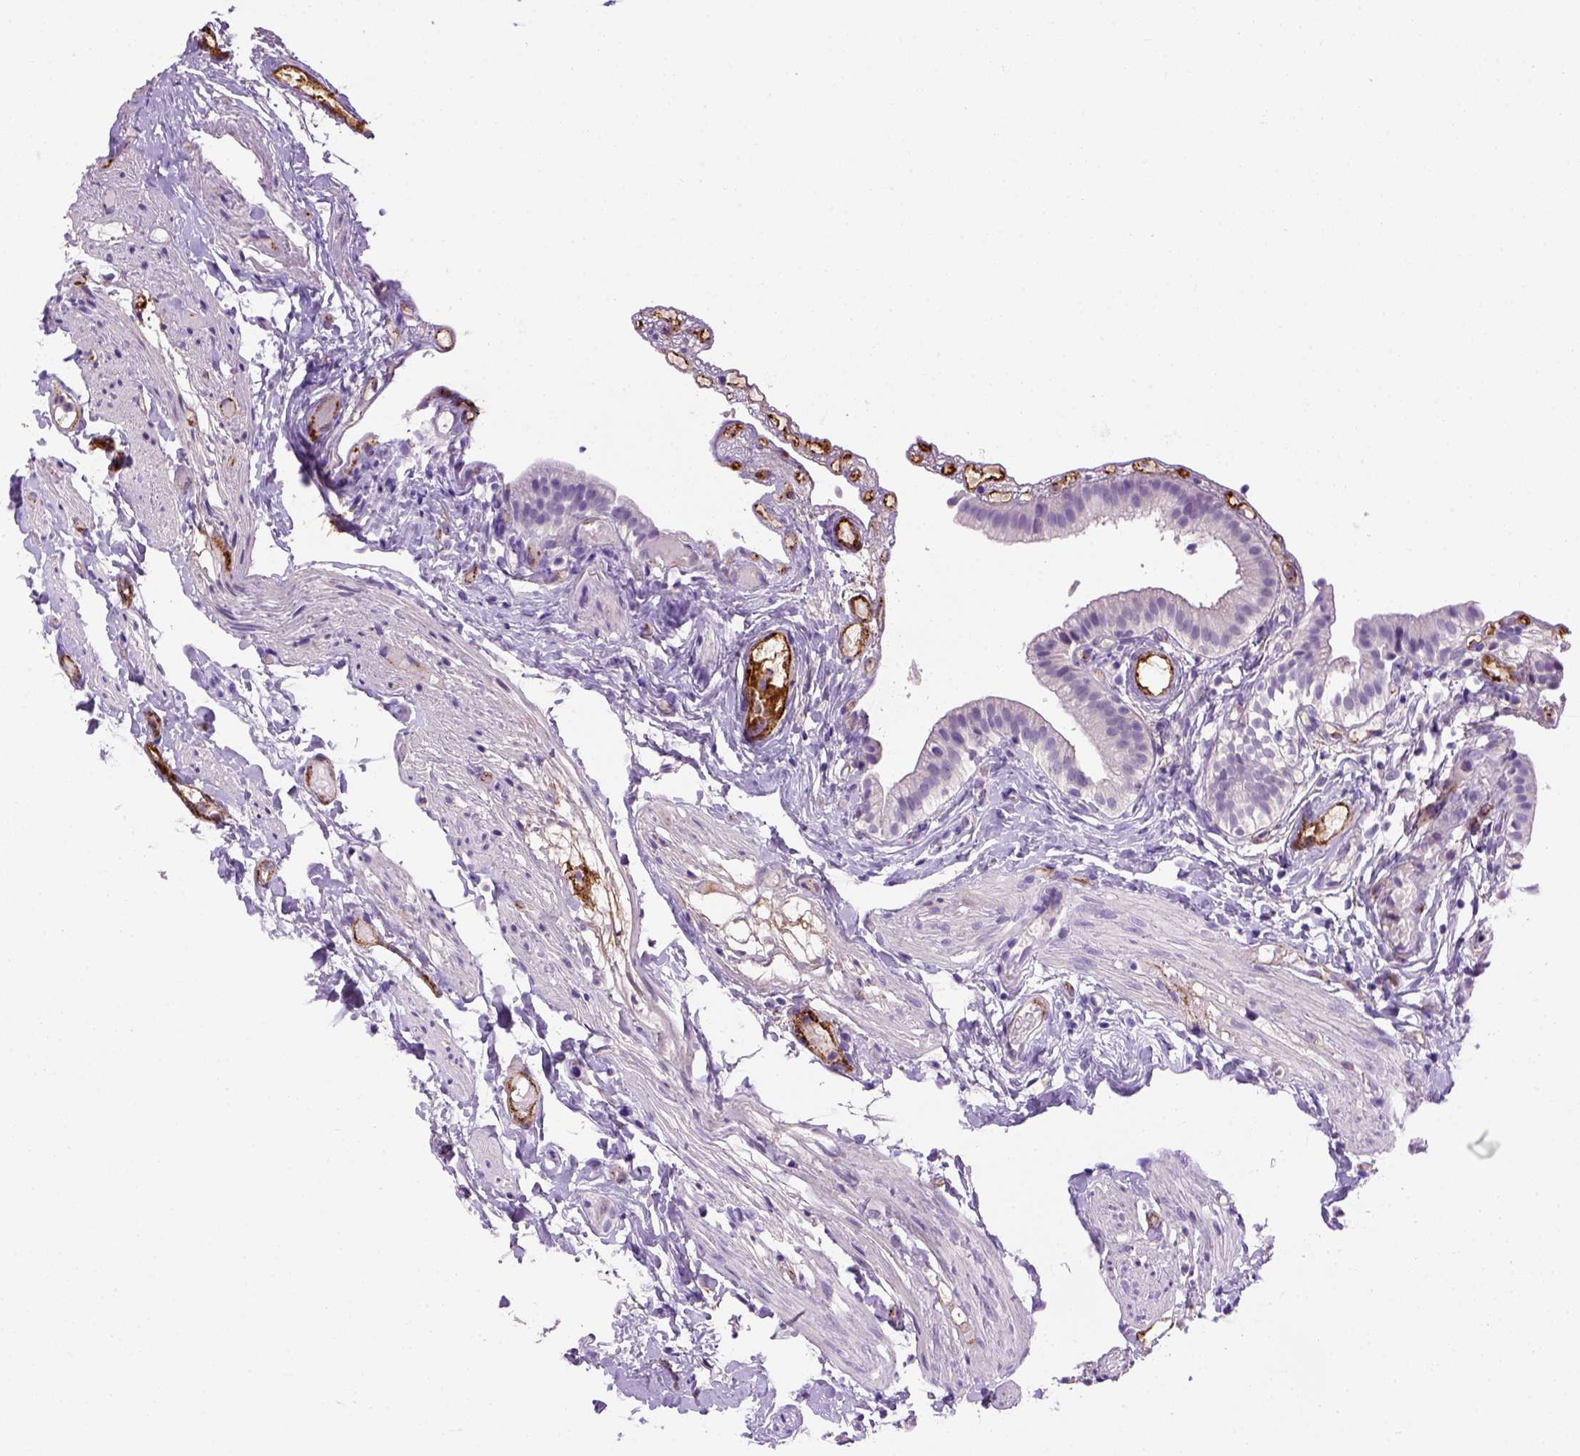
{"staining": {"intensity": "negative", "quantity": "none", "location": "none"}, "tissue": "gallbladder", "cell_type": "Glandular cells", "image_type": "normal", "snomed": [{"axis": "morphology", "description": "Normal tissue, NOS"}, {"axis": "topography", "description": "Gallbladder"}], "caption": "High magnification brightfield microscopy of unremarkable gallbladder stained with DAB (brown) and counterstained with hematoxylin (blue): glandular cells show no significant positivity. (Brightfield microscopy of DAB immunohistochemistry (IHC) at high magnification).", "gene": "VWF", "patient": {"sex": "female", "age": 47}}